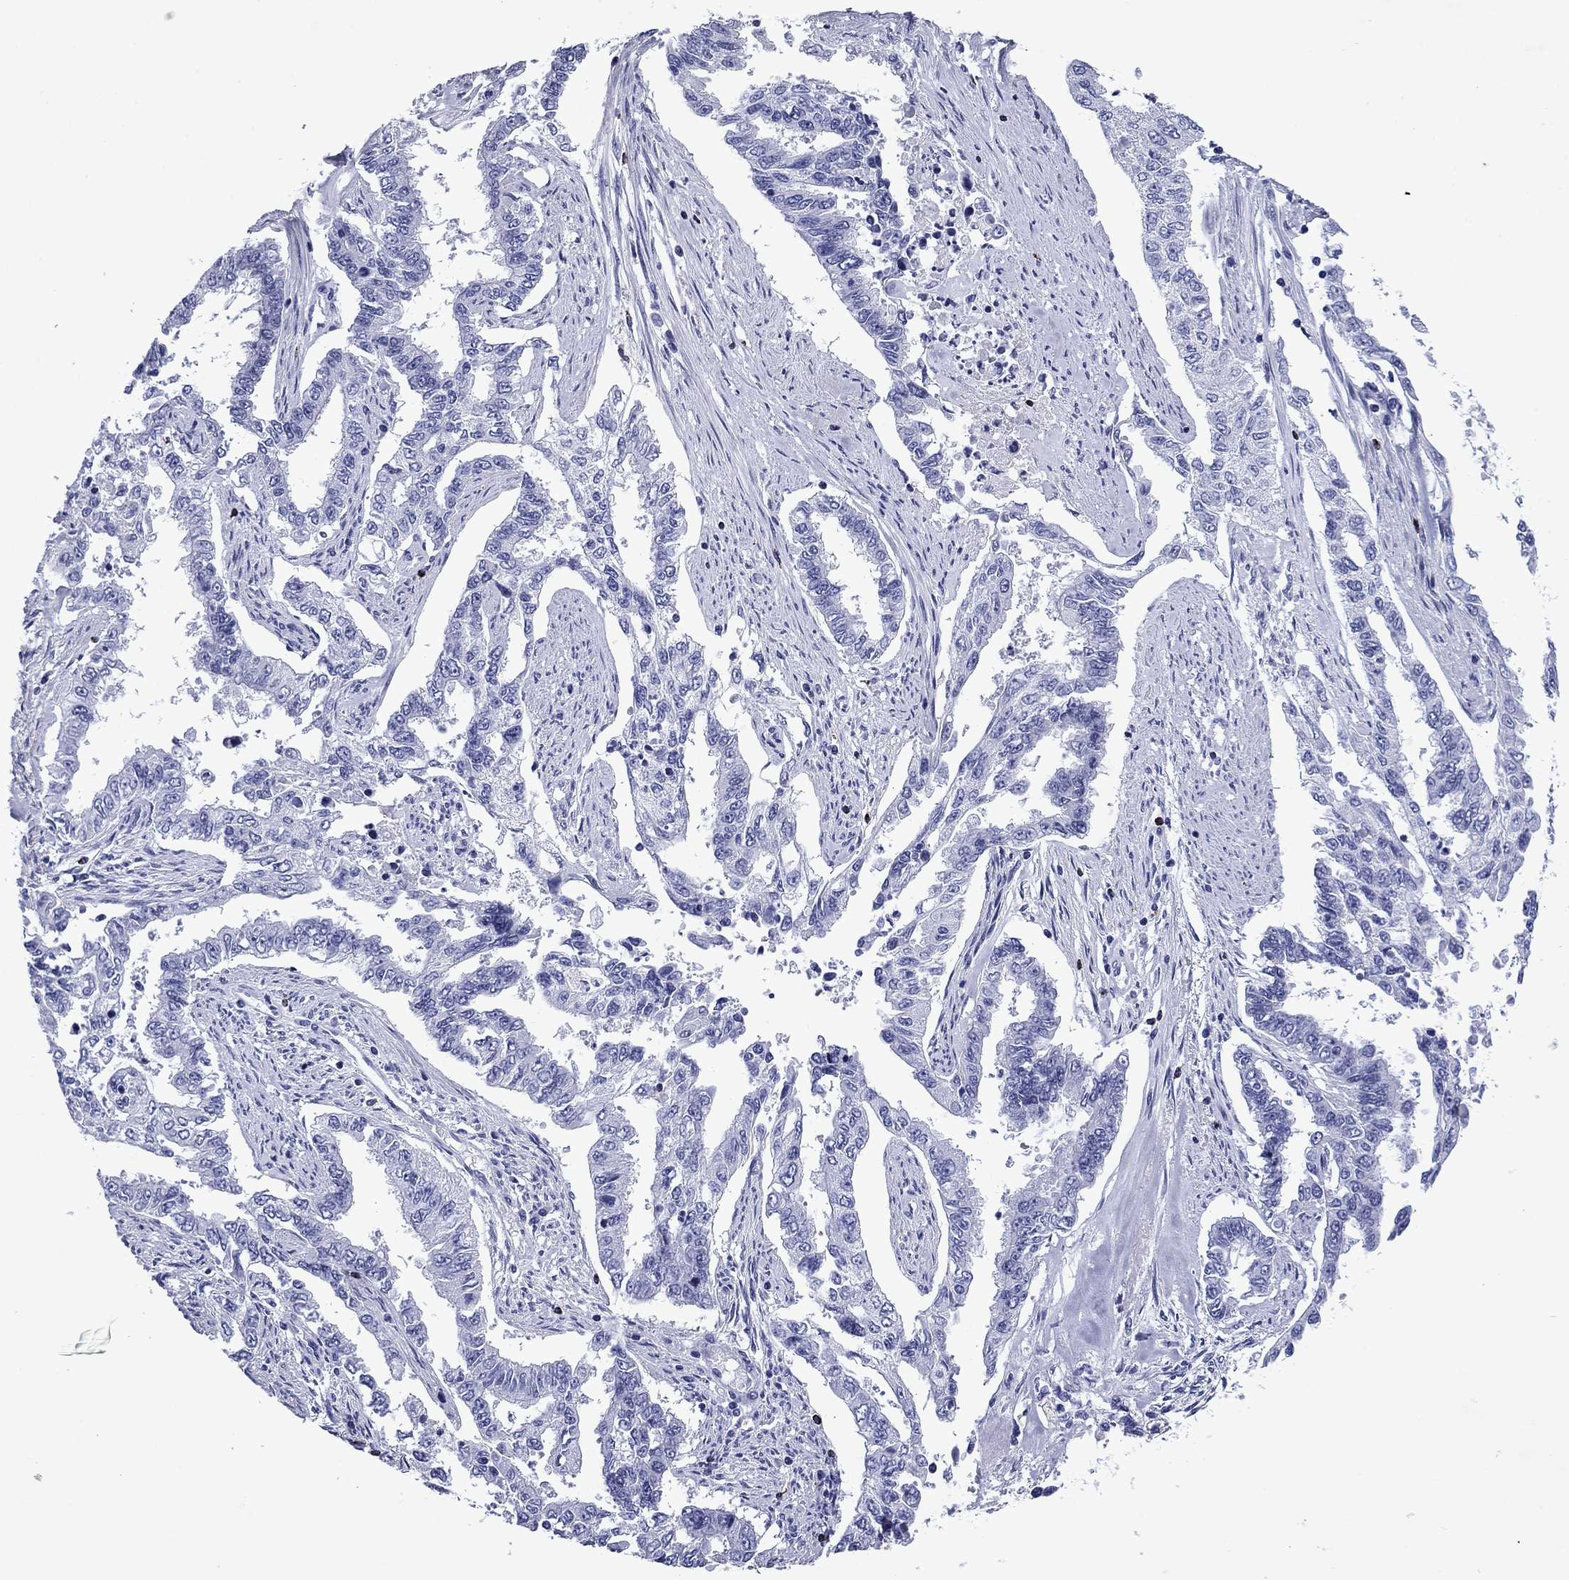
{"staining": {"intensity": "negative", "quantity": "none", "location": "none"}, "tissue": "endometrial cancer", "cell_type": "Tumor cells", "image_type": "cancer", "snomed": [{"axis": "morphology", "description": "Adenocarcinoma, NOS"}, {"axis": "topography", "description": "Uterus"}], "caption": "Immunohistochemistry of human endometrial cancer (adenocarcinoma) reveals no staining in tumor cells.", "gene": "GZMK", "patient": {"sex": "female", "age": 59}}